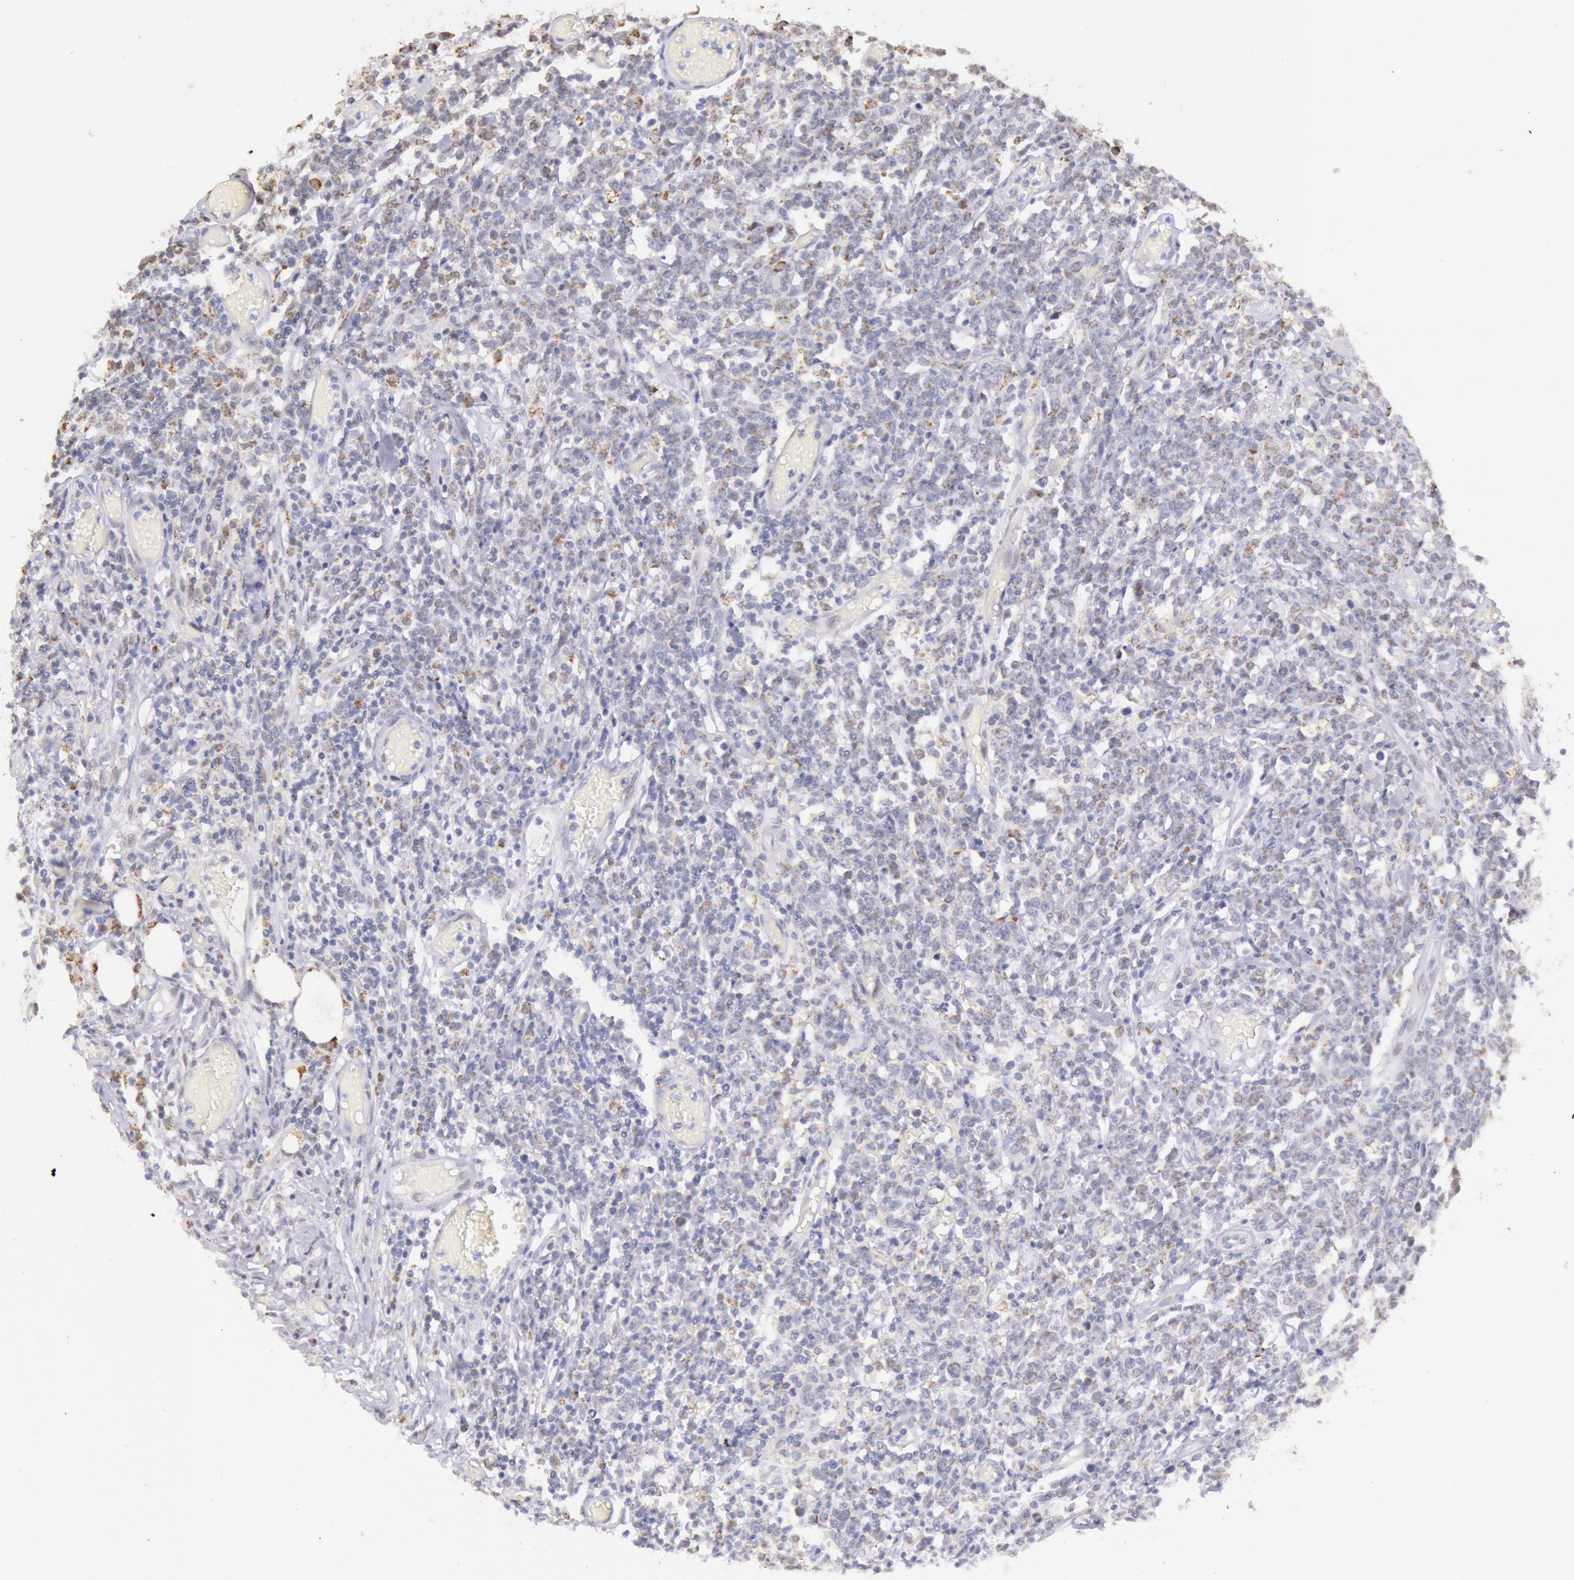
{"staining": {"intensity": "weak", "quantity": ">75%", "location": "nuclear"}, "tissue": "lymphoma", "cell_type": "Tumor cells", "image_type": "cancer", "snomed": [{"axis": "morphology", "description": "Malignant lymphoma, non-Hodgkin's type, High grade"}, {"axis": "topography", "description": "Colon"}], "caption": "A micrograph showing weak nuclear staining in about >75% of tumor cells in lymphoma, as visualized by brown immunohistochemical staining.", "gene": "FRMD6", "patient": {"sex": "male", "age": 82}}